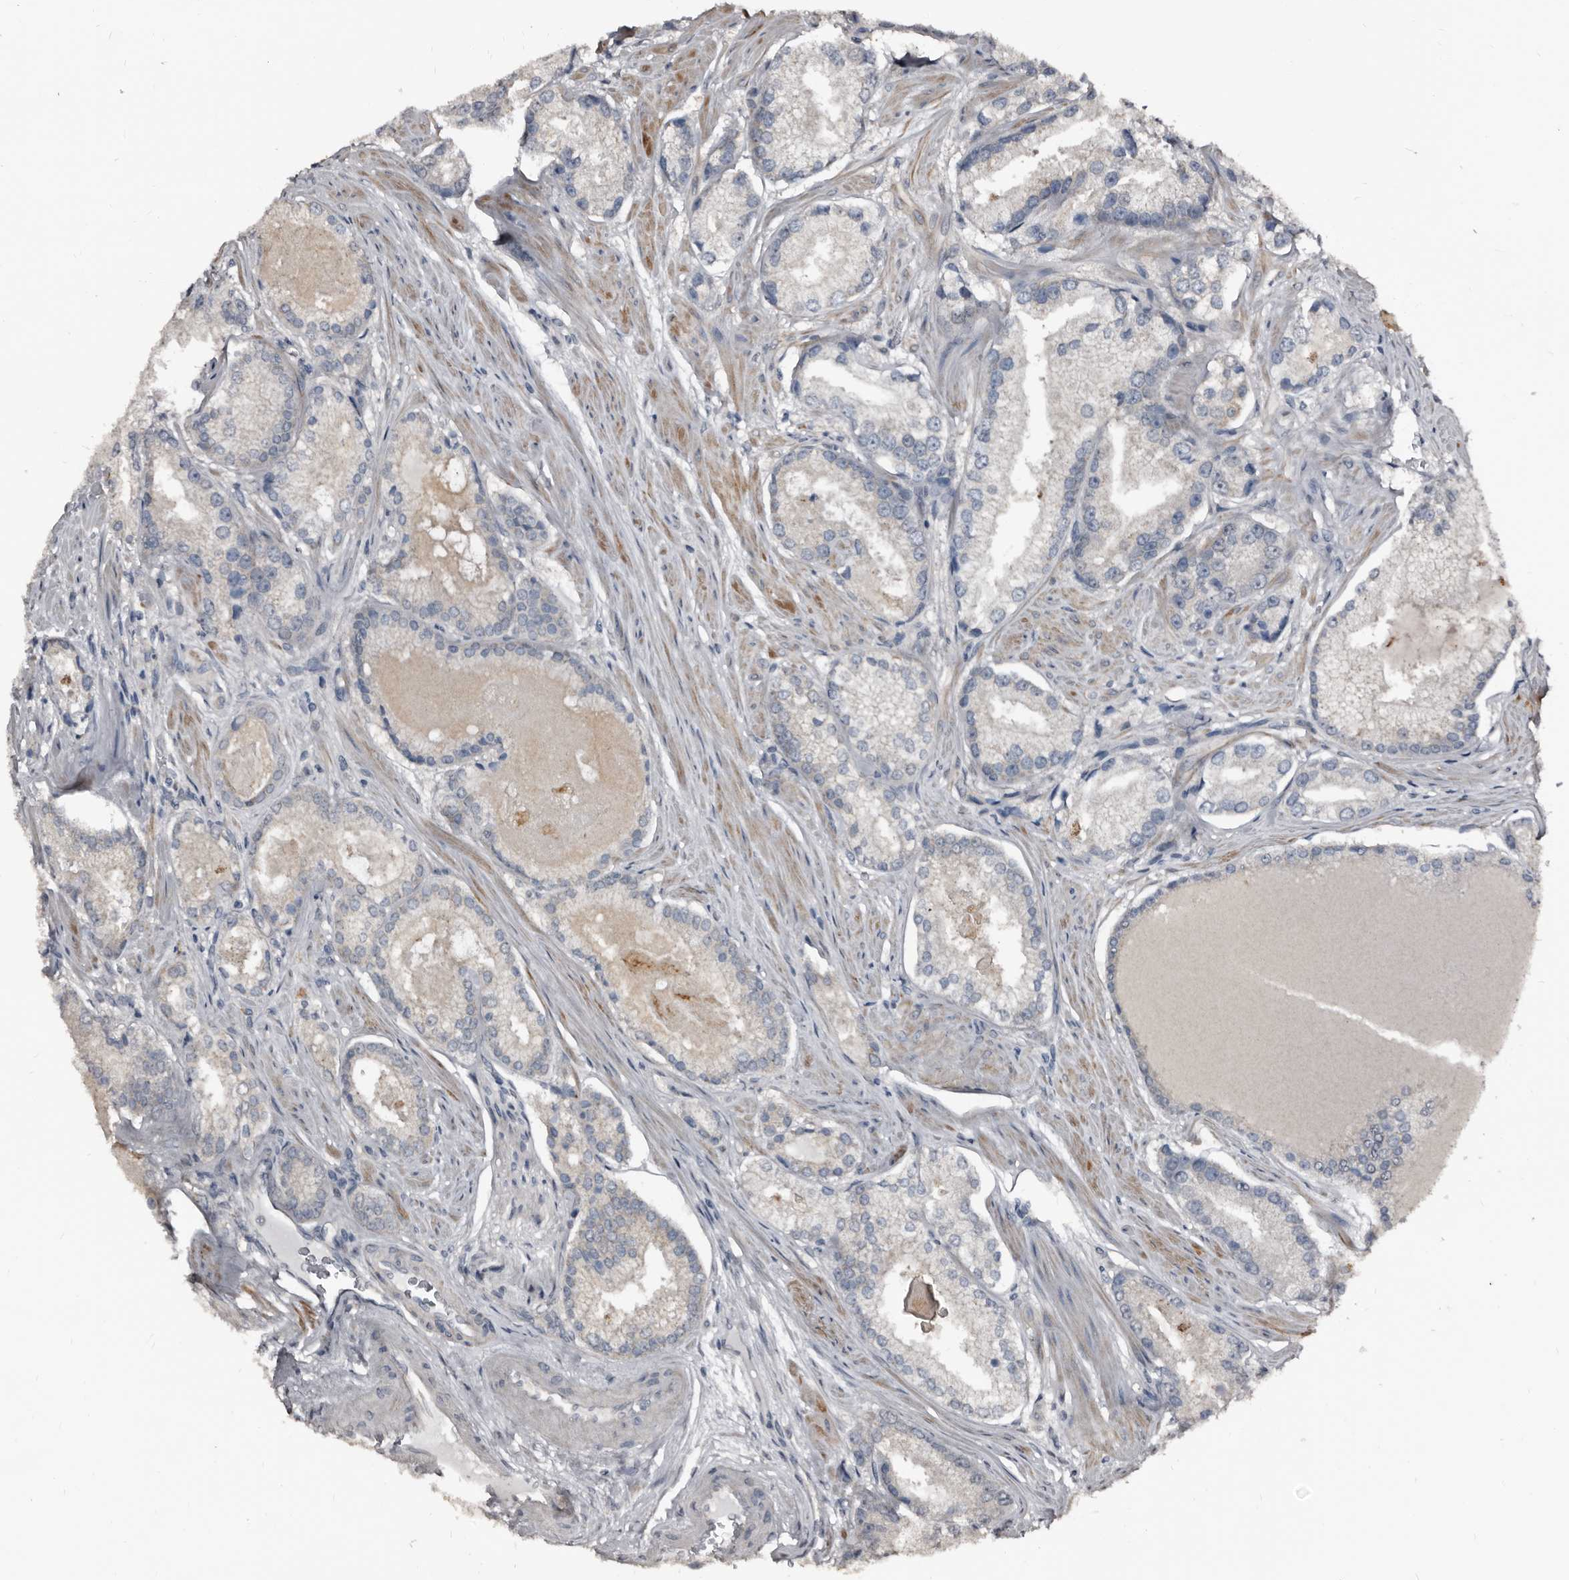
{"staining": {"intensity": "negative", "quantity": "none", "location": "none"}, "tissue": "prostate cancer", "cell_type": "Tumor cells", "image_type": "cancer", "snomed": [{"axis": "morphology", "description": "Adenocarcinoma, Low grade"}, {"axis": "topography", "description": "Prostate"}], "caption": "Tumor cells are negative for protein expression in human adenocarcinoma (low-grade) (prostate). (DAB (3,3'-diaminobenzidine) immunohistochemistry, high magnification).", "gene": "DHPS", "patient": {"sex": "male", "age": 54}}